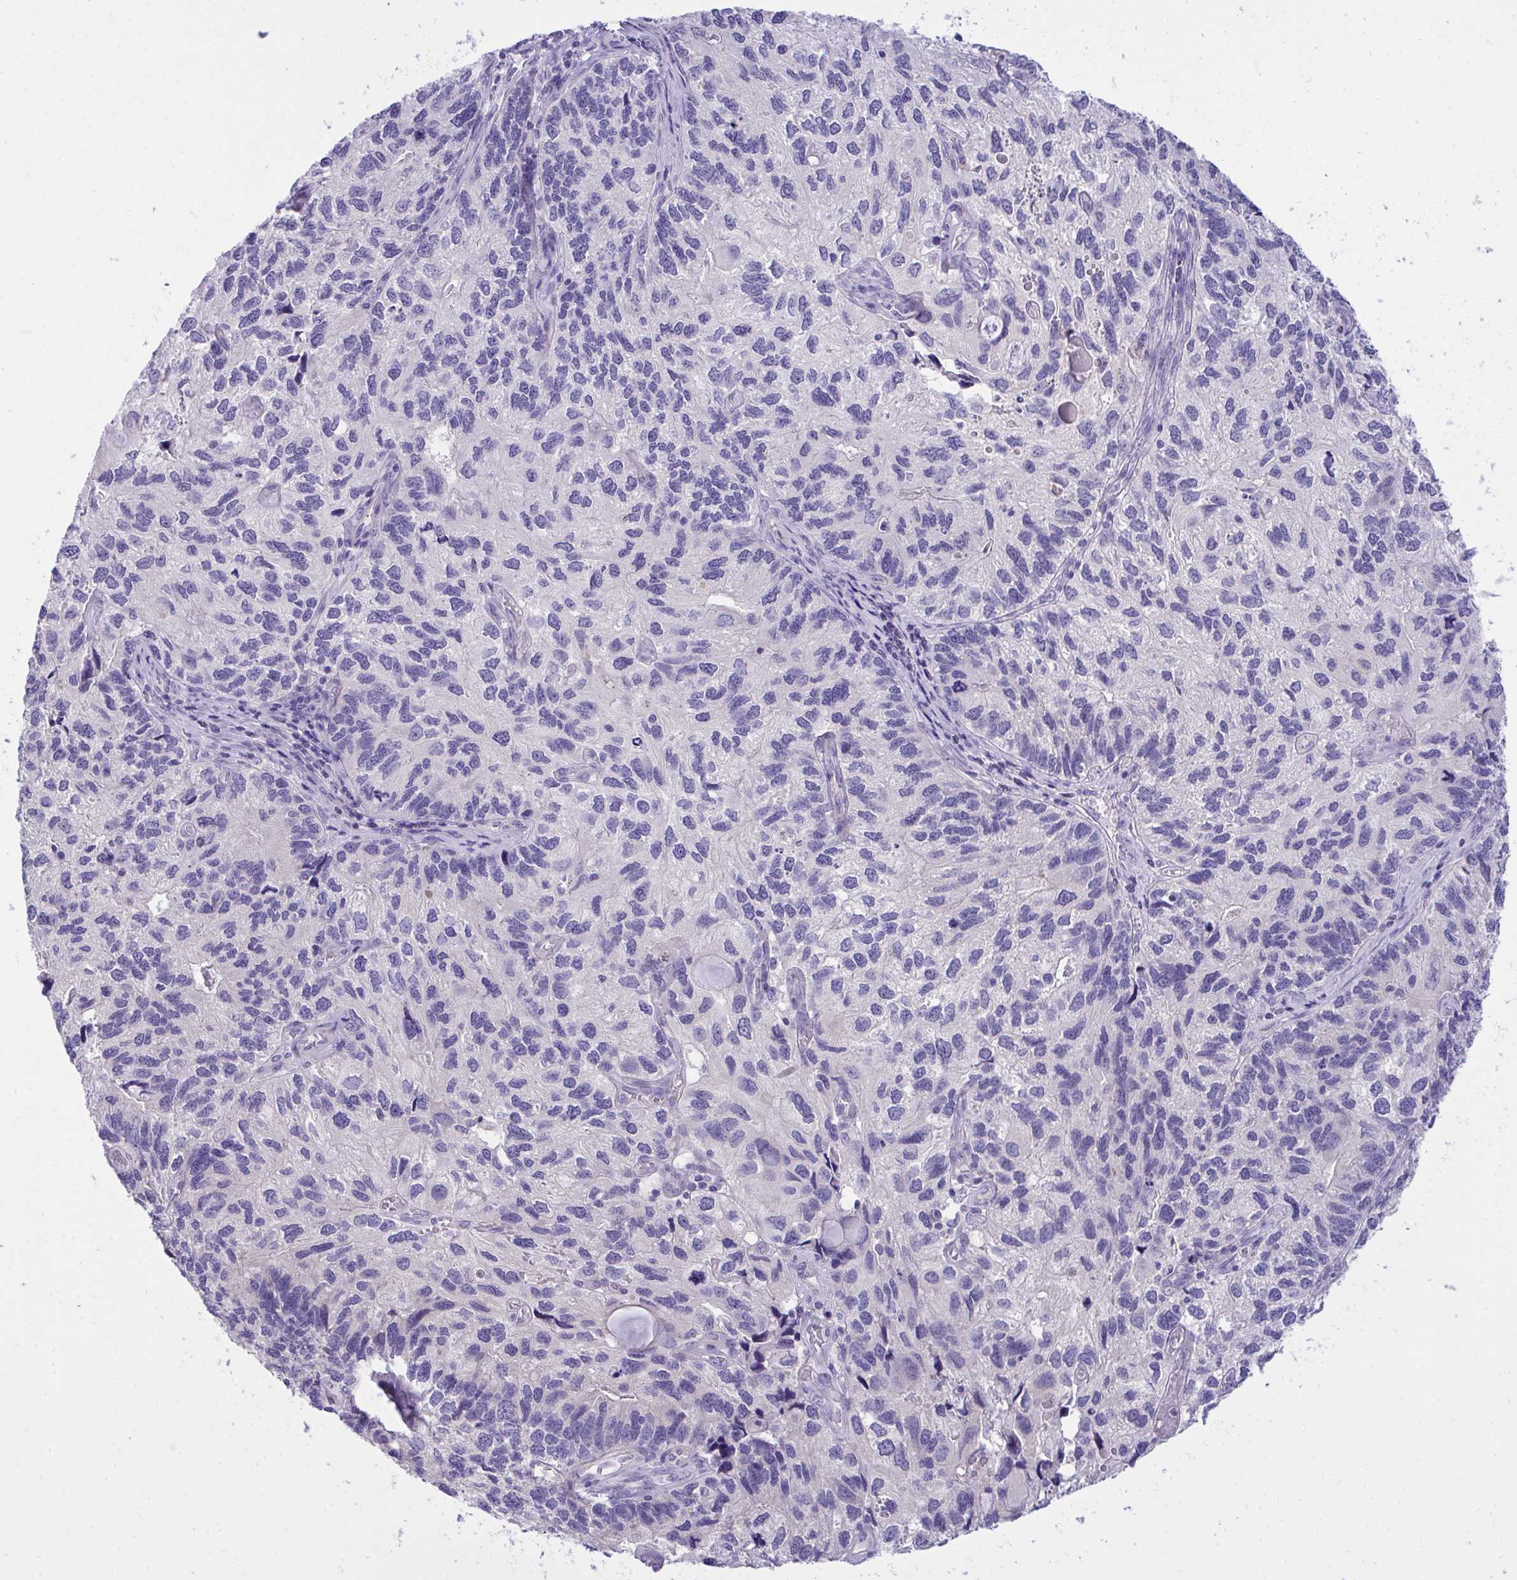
{"staining": {"intensity": "negative", "quantity": "none", "location": "none"}, "tissue": "endometrial cancer", "cell_type": "Tumor cells", "image_type": "cancer", "snomed": [{"axis": "morphology", "description": "Carcinoma, NOS"}, {"axis": "topography", "description": "Uterus"}], "caption": "Endometrial cancer (carcinoma) was stained to show a protein in brown. There is no significant expression in tumor cells. Brightfield microscopy of immunohistochemistry (IHC) stained with DAB (brown) and hematoxylin (blue), captured at high magnification.", "gene": "TMCO5A", "patient": {"sex": "female", "age": 76}}